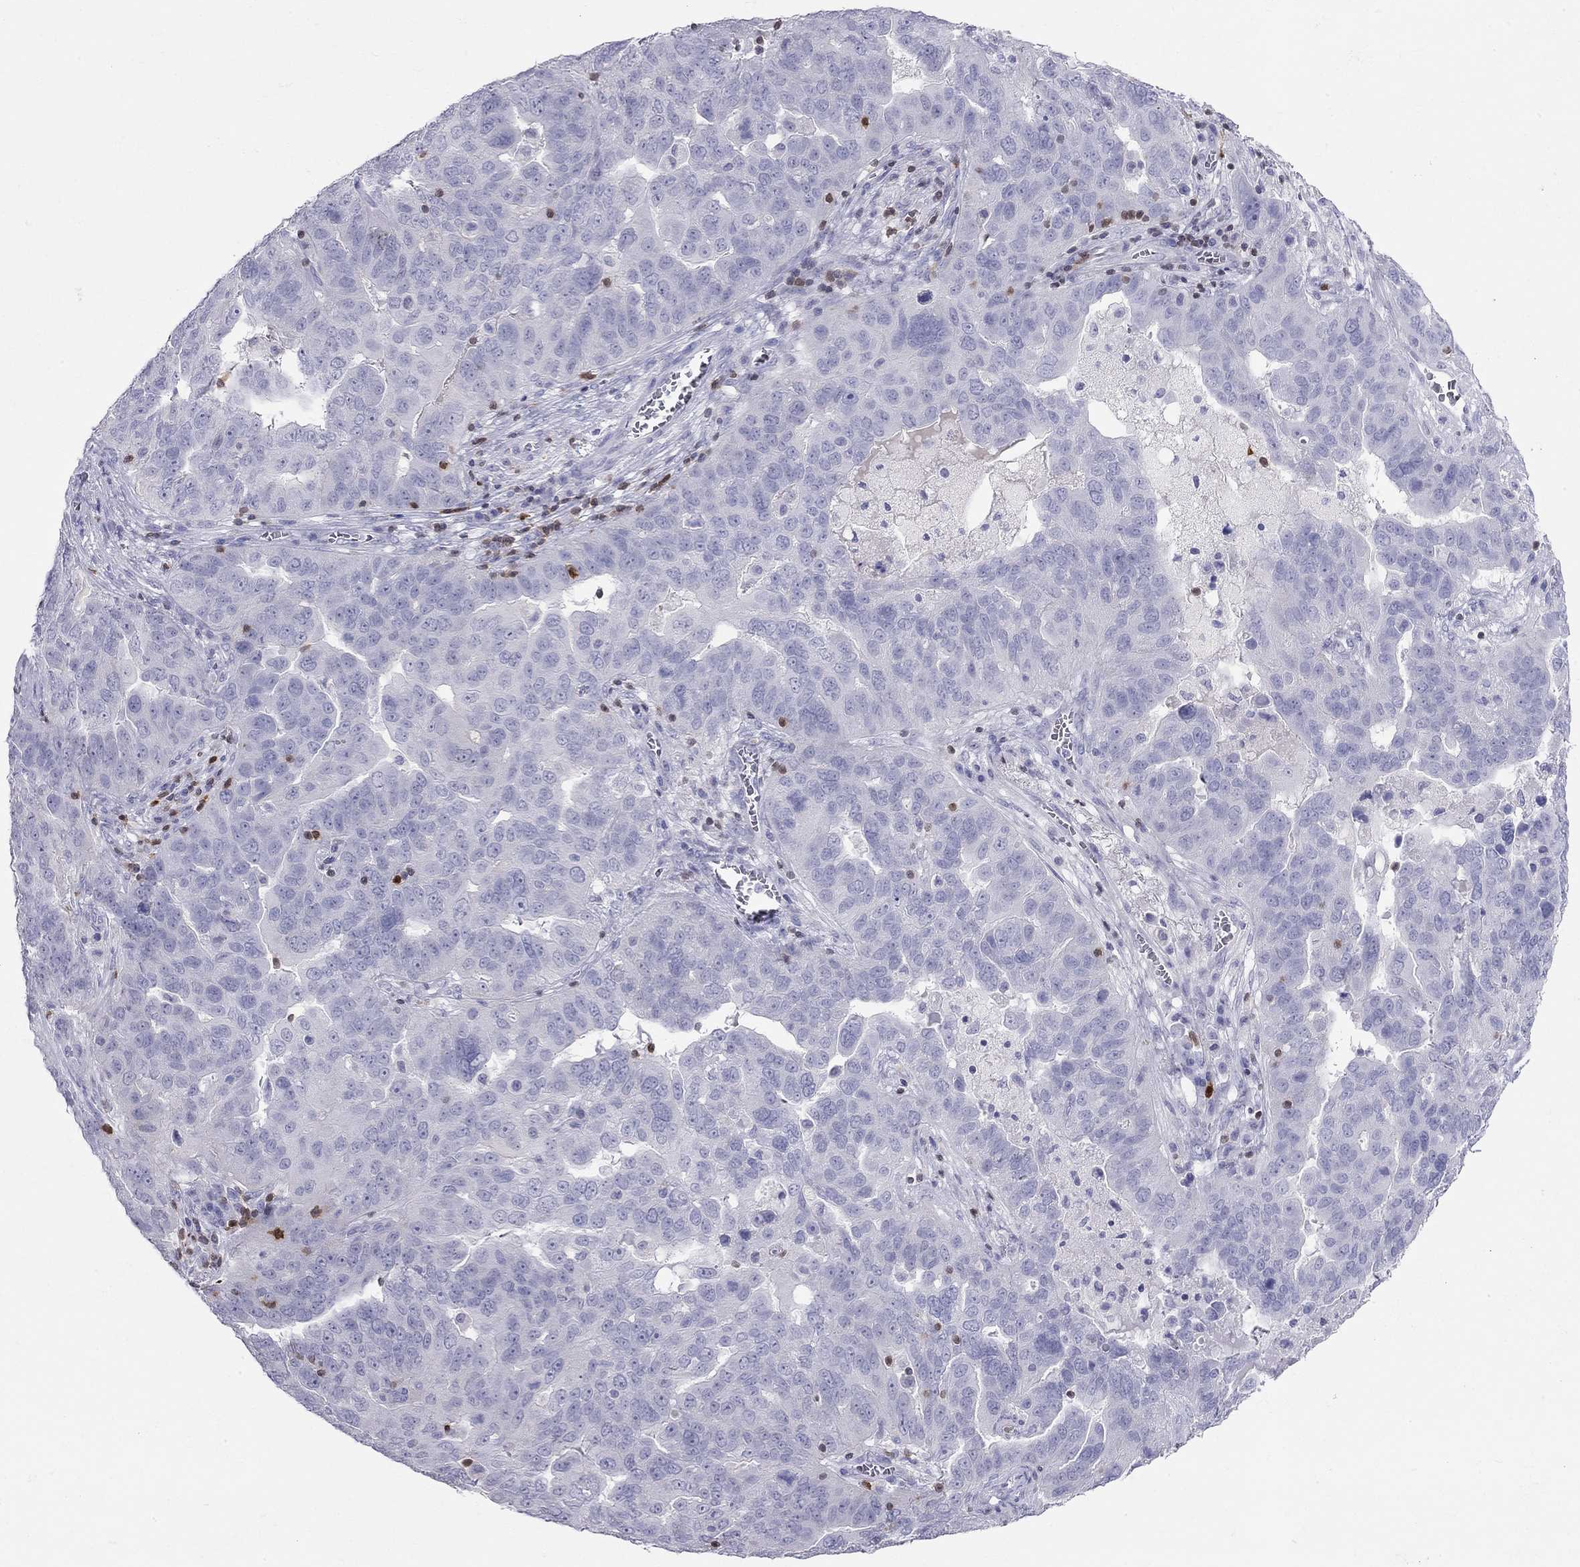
{"staining": {"intensity": "negative", "quantity": "none", "location": "none"}, "tissue": "ovarian cancer", "cell_type": "Tumor cells", "image_type": "cancer", "snomed": [{"axis": "morphology", "description": "Carcinoma, endometroid"}, {"axis": "topography", "description": "Soft tissue"}, {"axis": "topography", "description": "Ovary"}], "caption": "Immunohistochemistry micrograph of human ovarian endometroid carcinoma stained for a protein (brown), which reveals no expression in tumor cells.", "gene": "SH2D2A", "patient": {"sex": "female", "age": 52}}